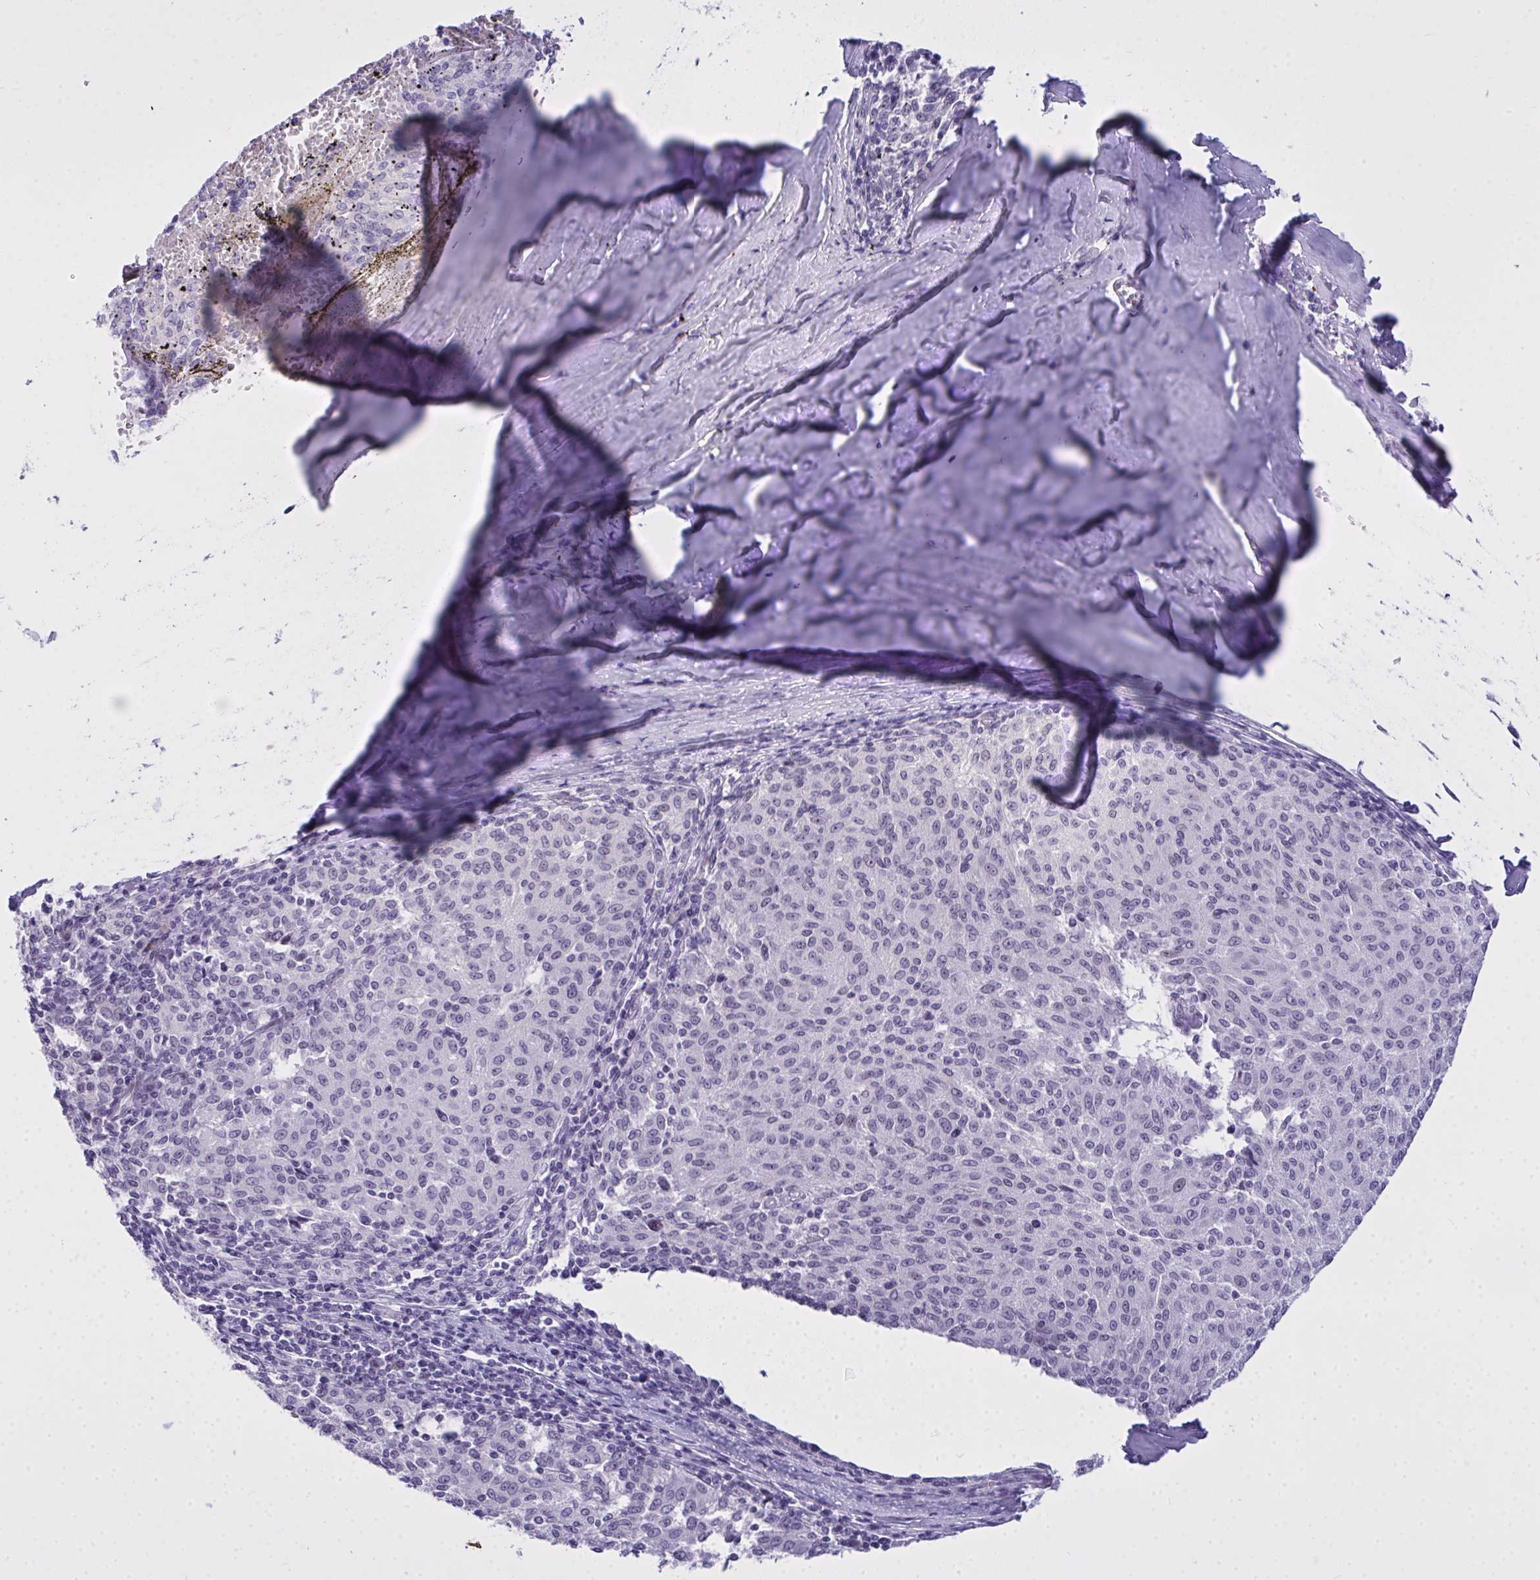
{"staining": {"intensity": "negative", "quantity": "none", "location": "none"}, "tissue": "melanoma", "cell_type": "Tumor cells", "image_type": "cancer", "snomed": [{"axis": "morphology", "description": "Malignant melanoma, NOS"}, {"axis": "topography", "description": "Skin"}], "caption": "Immunohistochemistry (IHC) image of melanoma stained for a protein (brown), which reveals no positivity in tumor cells.", "gene": "TEAD4", "patient": {"sex": "female", "age": 72}}